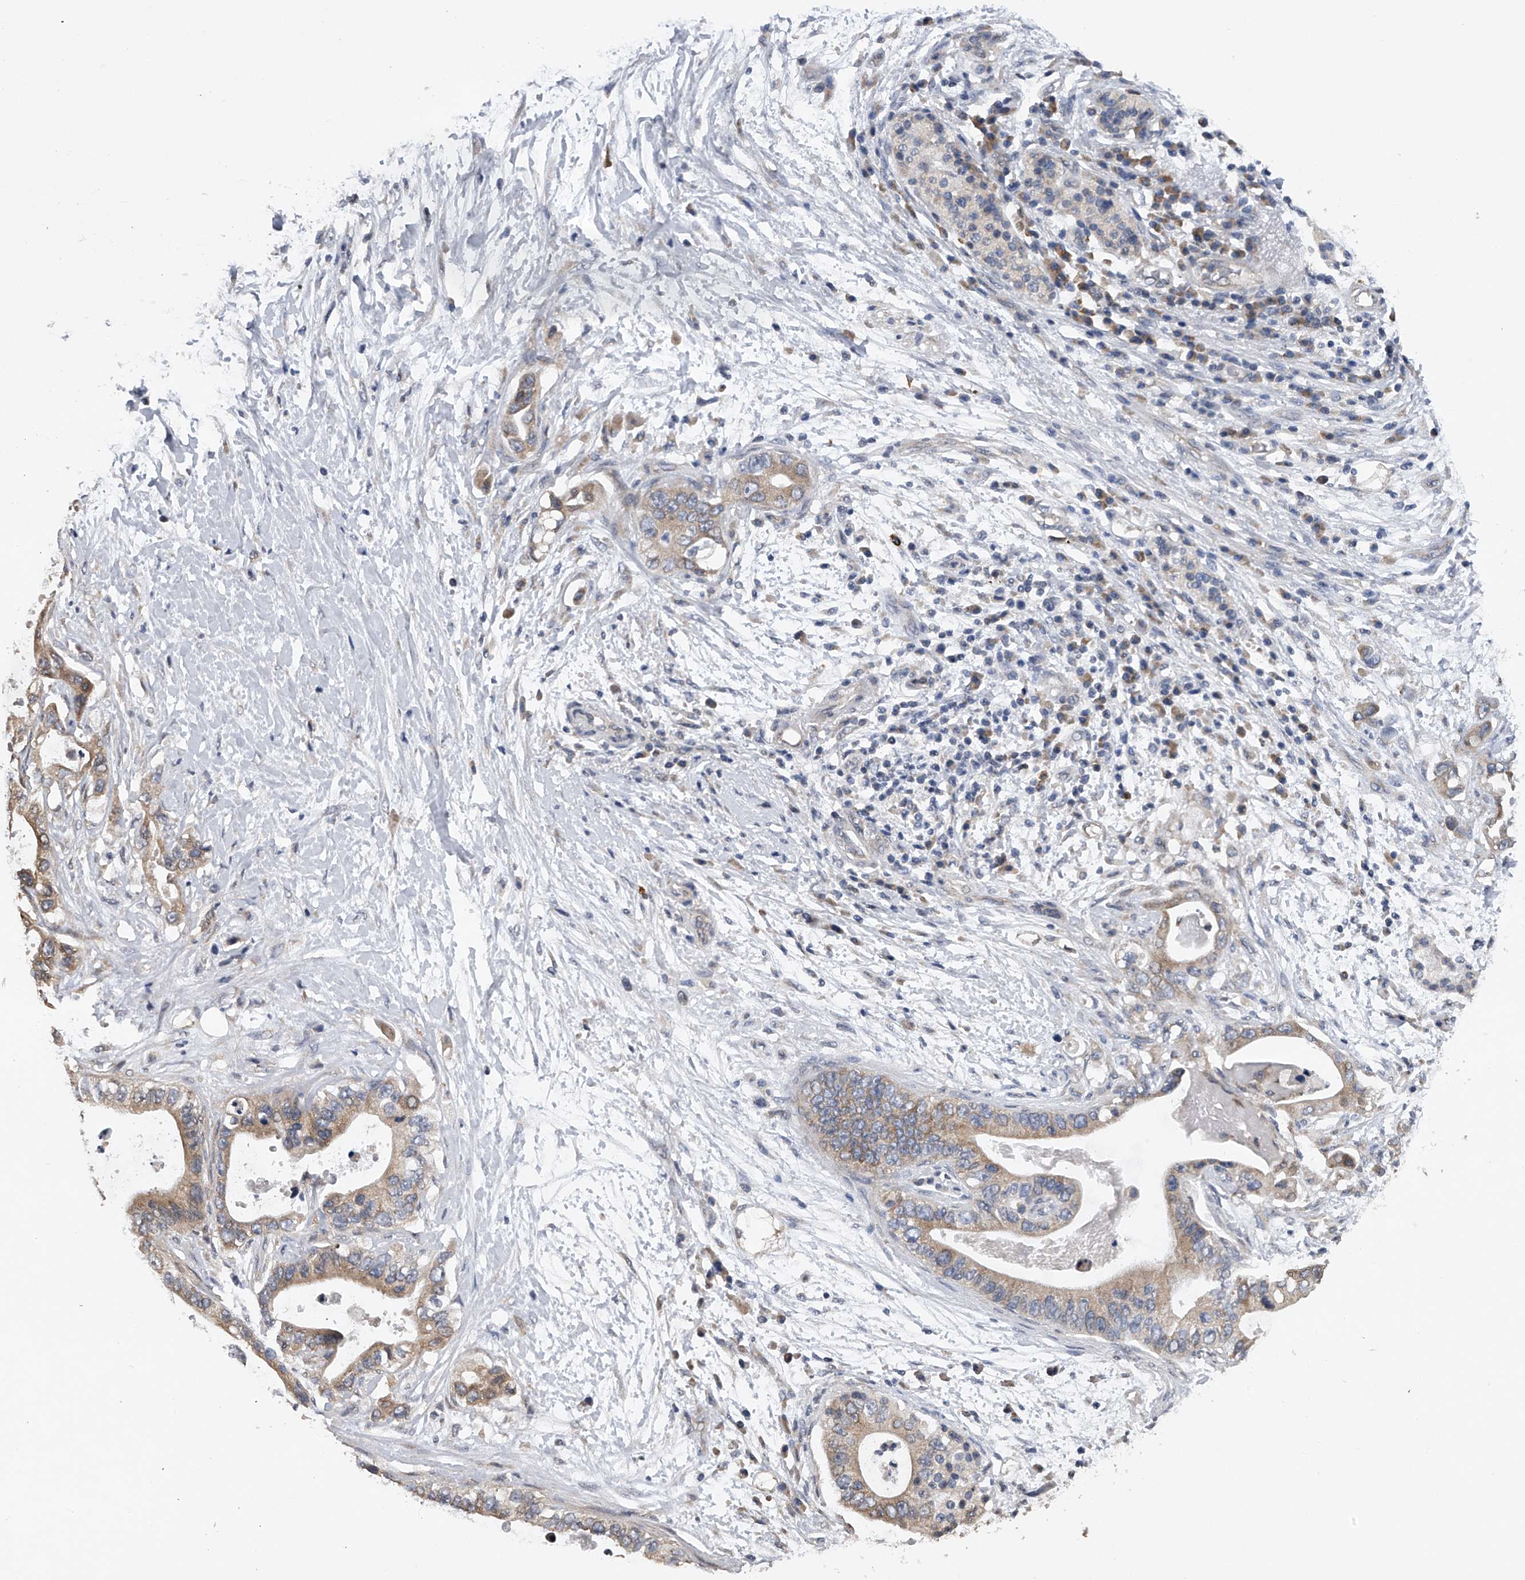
{"staining": {"intensity": "moderate", "quantity": ">75%", "location": "cytoplasmic/membranous"}, "tissue": "pancreatic cancer", "cell_type": "Tumor cells", "image_type": "cancer", "snomed": [{"axis": "morphology", "description": "Adenocarcinoma, NOS"}, {"axis": "topography", "description": "Pancreas"}], "caption": "DAB immunohistochemical staining of human adenocarcinoma (pancreatic) reveals moderate cytoplasmic/membranous protein staining in approximately >75% of tumor cells.", "gene": "RNF5", "patient": {"sex": "male", "age": 77}}